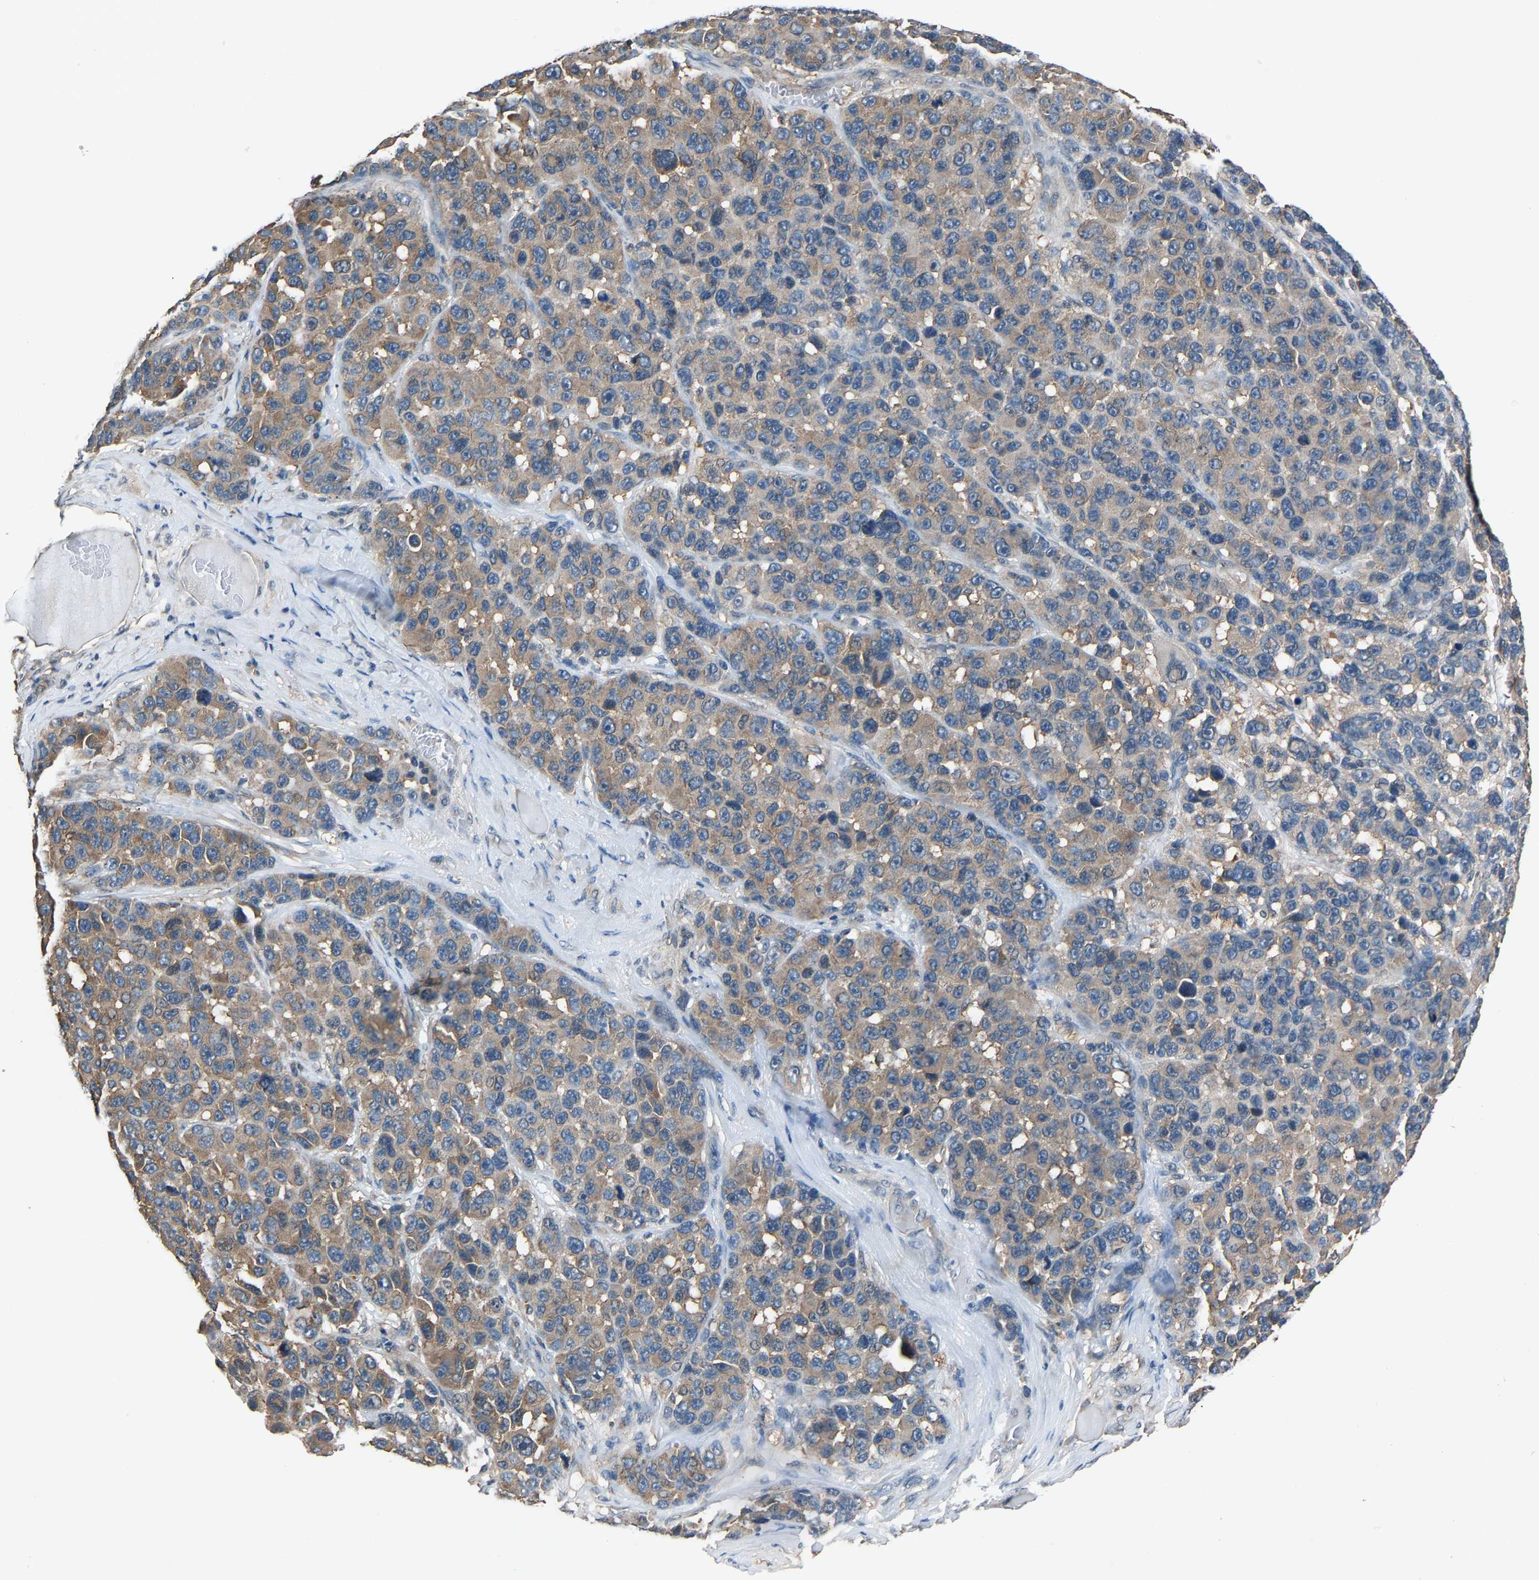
{"staining": {"intensity": "moderate", "quantity": "25%-75%", "location": "cytoplasmic/membranous"}, "tissue": "melanoma", "cell_type": "Tumor cells", "image_type": "cancer", "snomed": [{"axis": "morphology", "description": "Malignant melanoma, NOS"}, {"axis": "topography", "description": "Skin"}], "caption": "Melanoma was stained to show a protein in brown. There is medium levels of moderate cytoplasmic/membranous staining in approximately 25%-75% of tumor cells.", "gene": "ABCC9", "patient": {"sex": "male", "age": 53}}